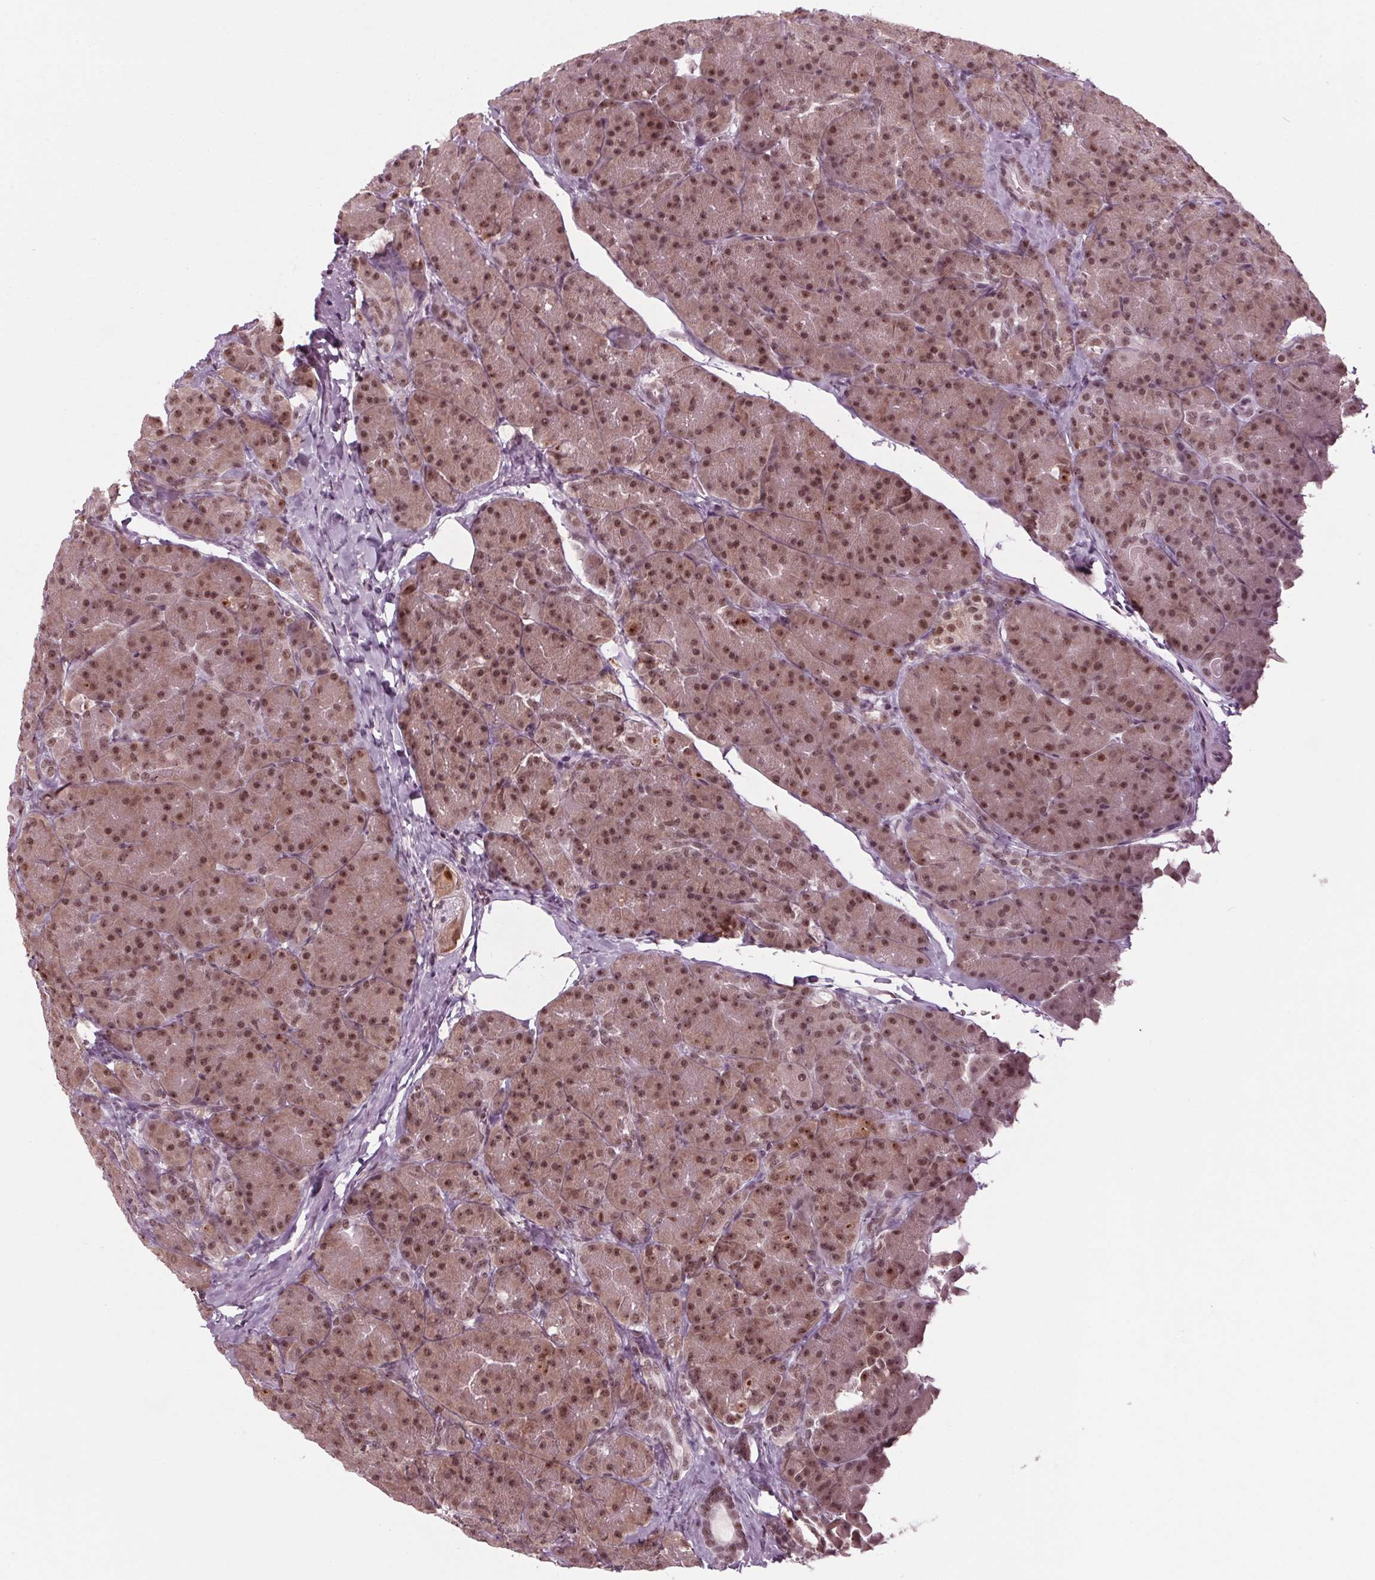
{"staining": {"intensity": "moderate", "quantity": ">75%", "location": "nuclear"}, "tissue": "pancreas", "cell_type": "Exocrine glandular cells", "image_type": "normal", "snomed": [{"axis": "morphology", "description": "Normal tissue, NOS"}, {"axis": "topography", "description": "Pancreas"}], "caption": "High-magnification brightfield microscopy of benign pancreas stained with DAB (3,3'-diaminobenzidine) (brown) and counterstained with hematoxylin (blue). exocrine glandular cells exhibit moderate nuclear positivity is identified in about>75% of cells.", "gene": "DDX41", "patient": {"sex": "male", "age": 57}}